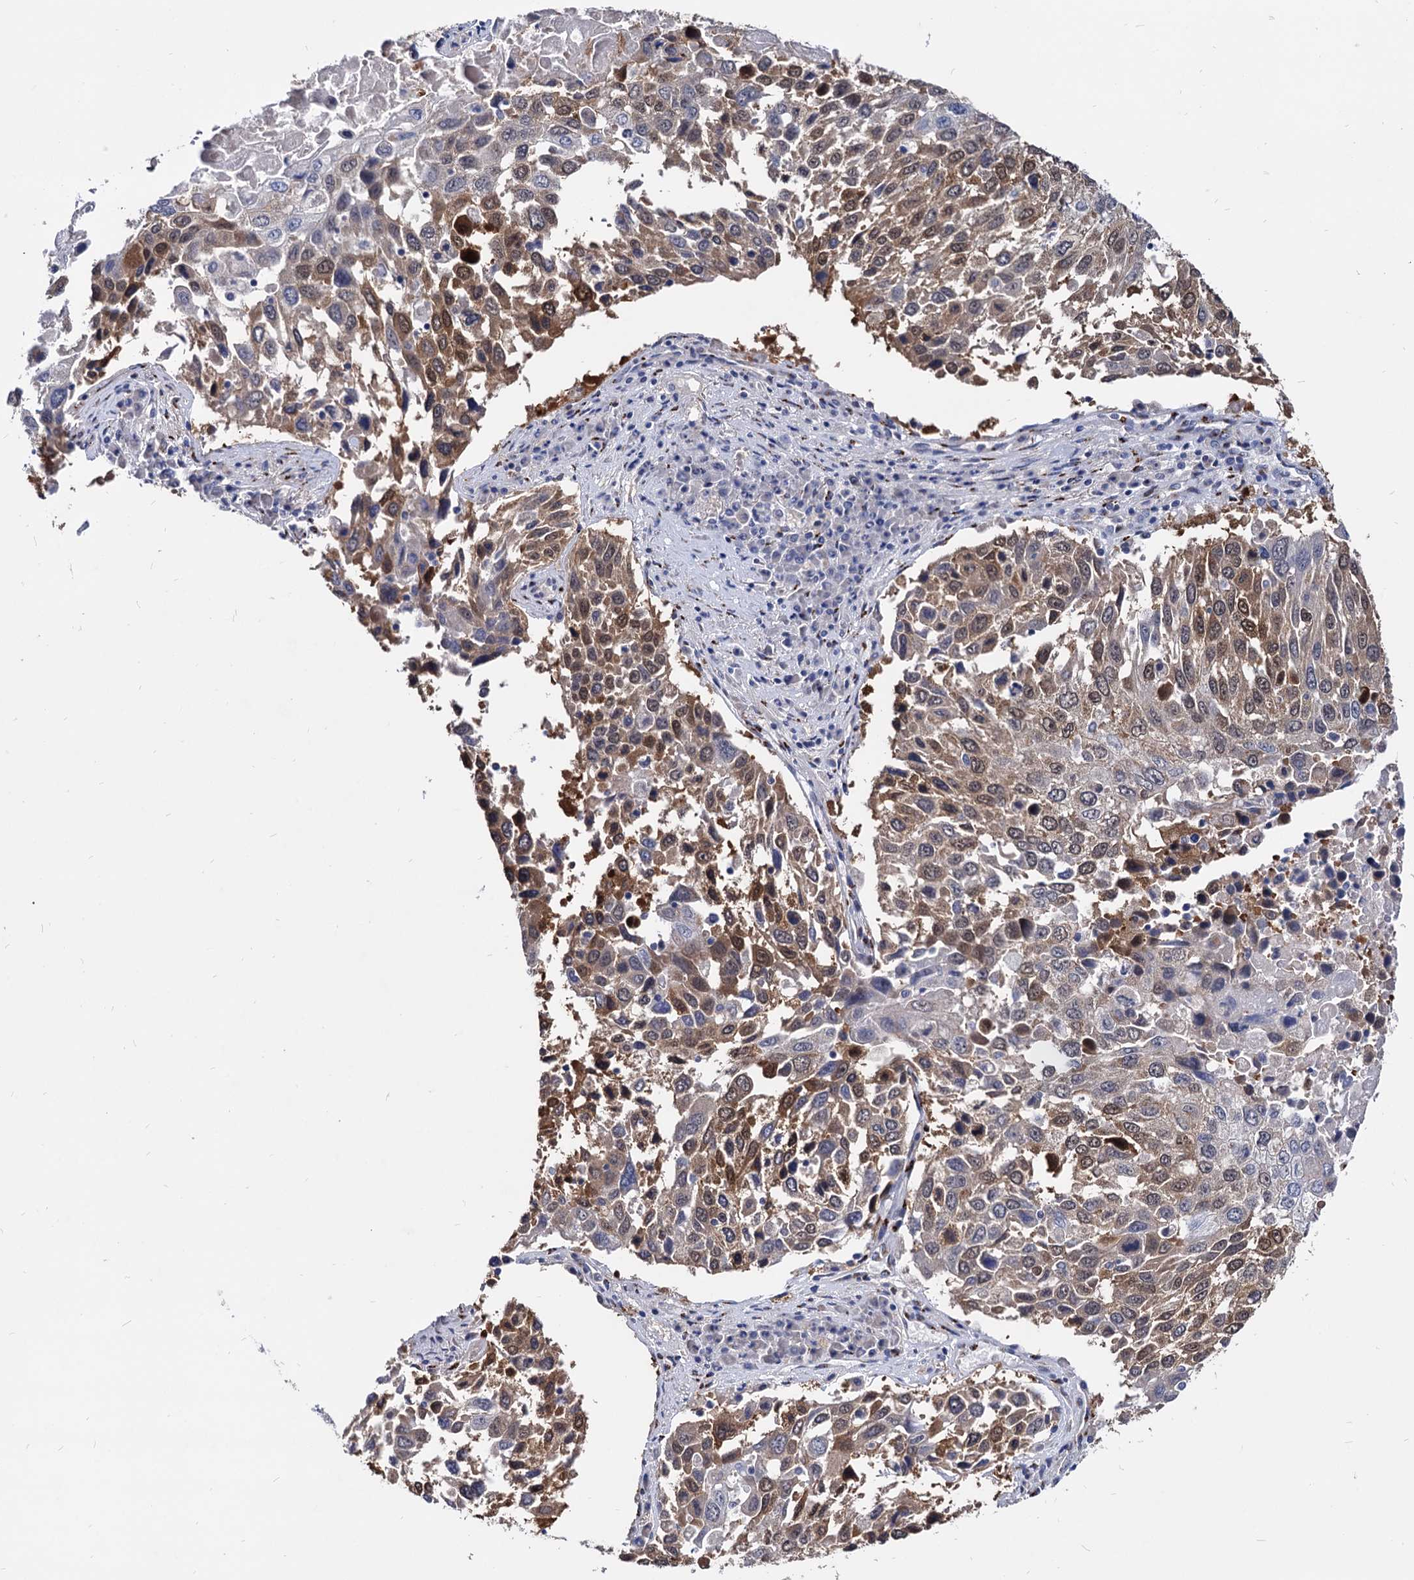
{"staining": {"intensity": "moderate", "quantity": "25%-75%", "location": "cytoplasmic/membranous,nuclear"}, "tissue": "lung cancer", "cell_type": "Tumor cells", "image_type": "cancer", "snomed": [{"axis": "morphology", "description": "Squamous cell carcinoma, NOS"}, {"axis": "topography", "description": "Lung"}], "caption": "Immunohistochemistry (IHC) (DAB) staining of squamous cell carcinoma (lung) displays moderate cytoplasmic/membranous and nuclear protein positivity in approximately 25%-75% of tumor cells.", "gene": "ESD", "patient": {"sex": "male", "age": 65}}